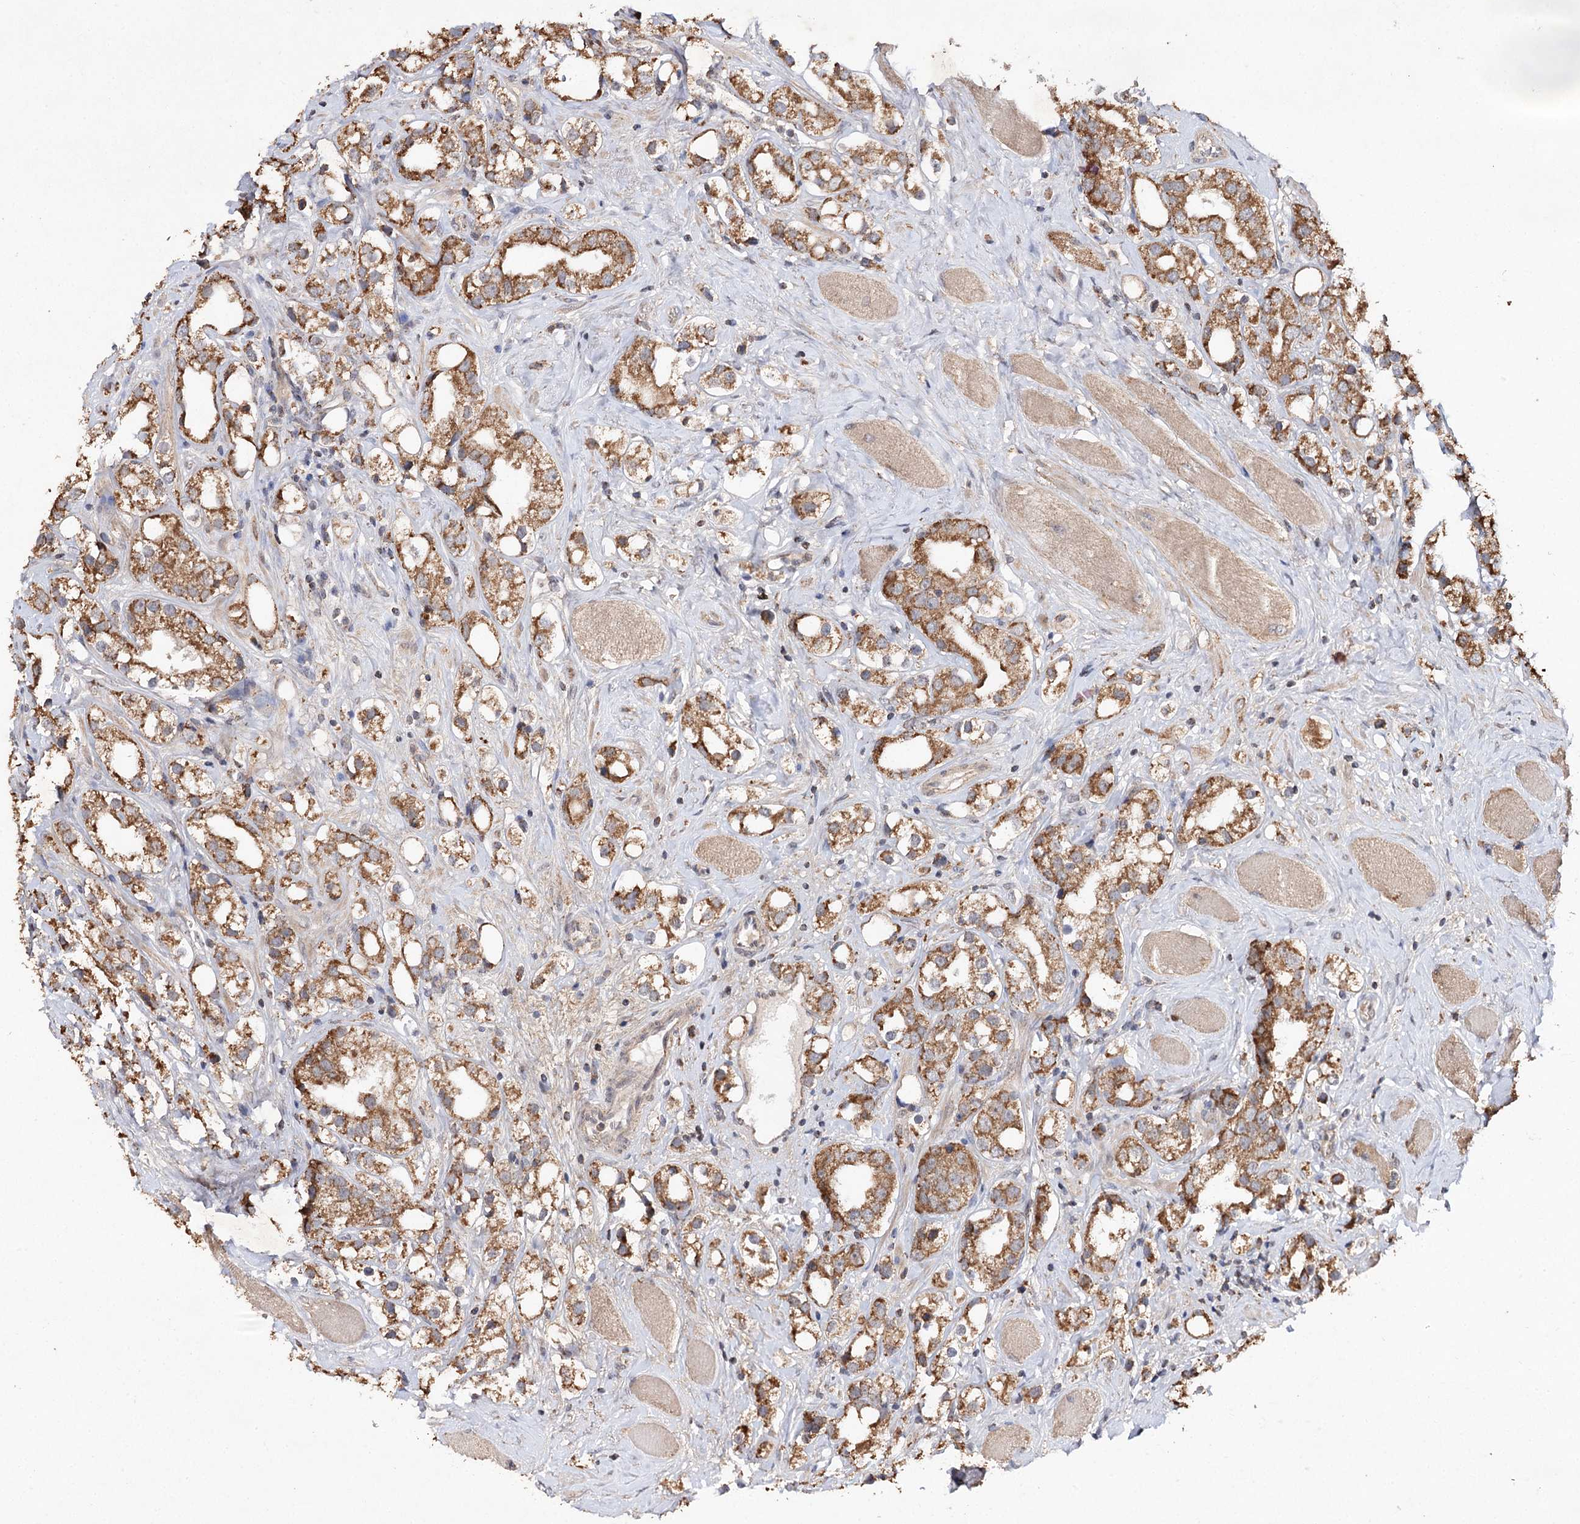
{"staining": {"intensity": "moderate", "quantity": ">75%", "location": "cytoplasmic/membranous"}, "tissue": "prostate cancer", "cell_type": "Tumor cells", "image_type": "cancer", "snomed": [{"axis": "morphology", "description": "Adenocarcinoma, NOS"}, {"axis": "topography", "description": "Prostate"}], "caption": "Human prostate adenocarcinoma stained with a protein marker reveals moderate staining in tumor cells.", "gene": "PIK3CB", "patient": {"sex": "male", "age": 79}}